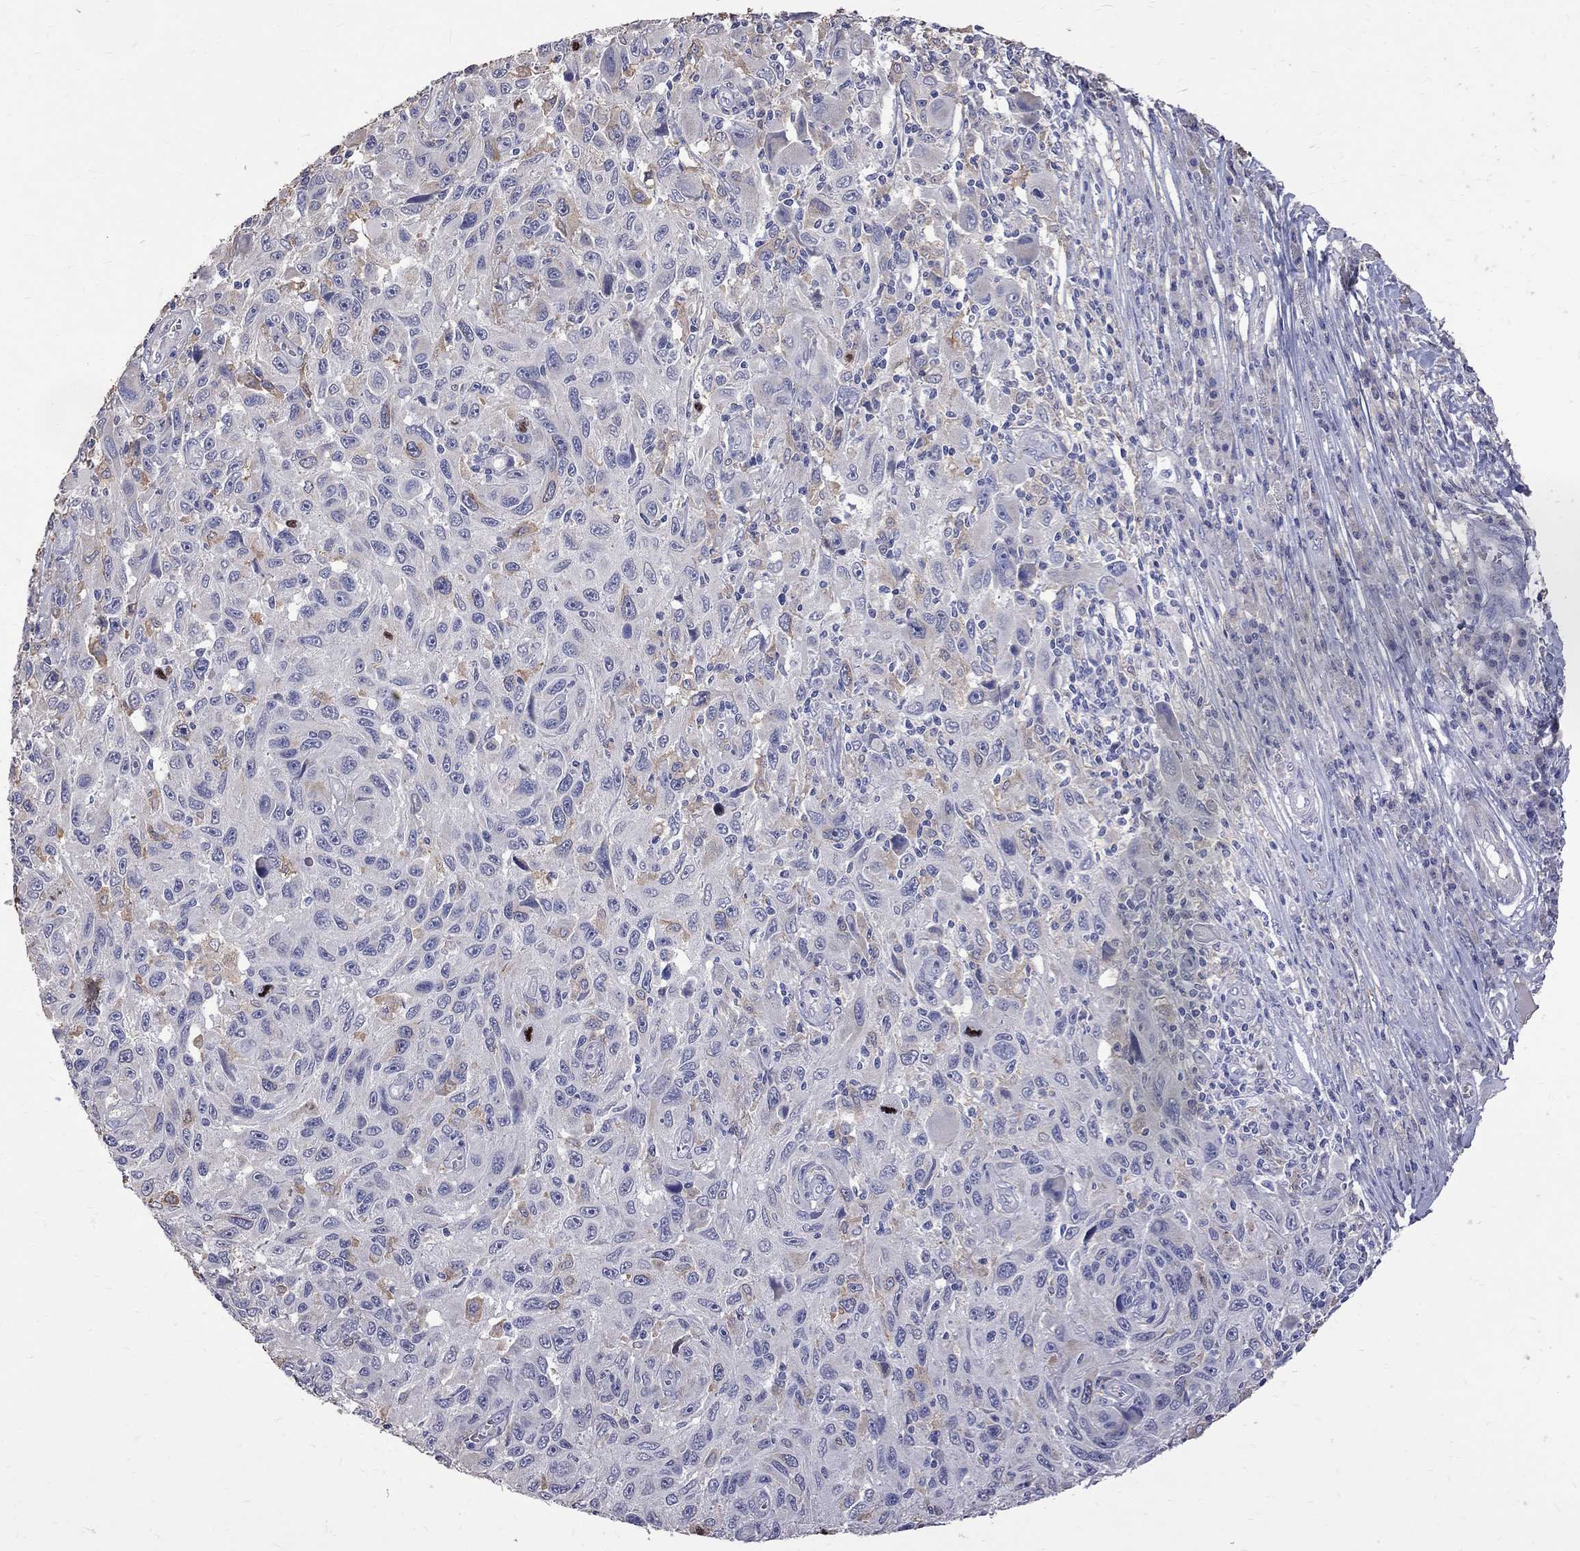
{"staining": {"intensity": "weak", "quantity": "<25%", "location": "cytoplasmic/membranous"}, "tissue": "melanoma", "cell_type": "Tumor cells", "image_type": "cancer", "snomed": [{"axis": "morphology", "description": "Malignant melanoma, NOS"}, {"axis": "topography", "description": "Skin"}], "caption": "Immunohistochemistry (IHC) histopathology image of human melanoma stained for a protein (brown), which demonstrates no positivity in tumor cells.", "gene": "CKAP2", "patient": {"sex": "male", "age": 53}}